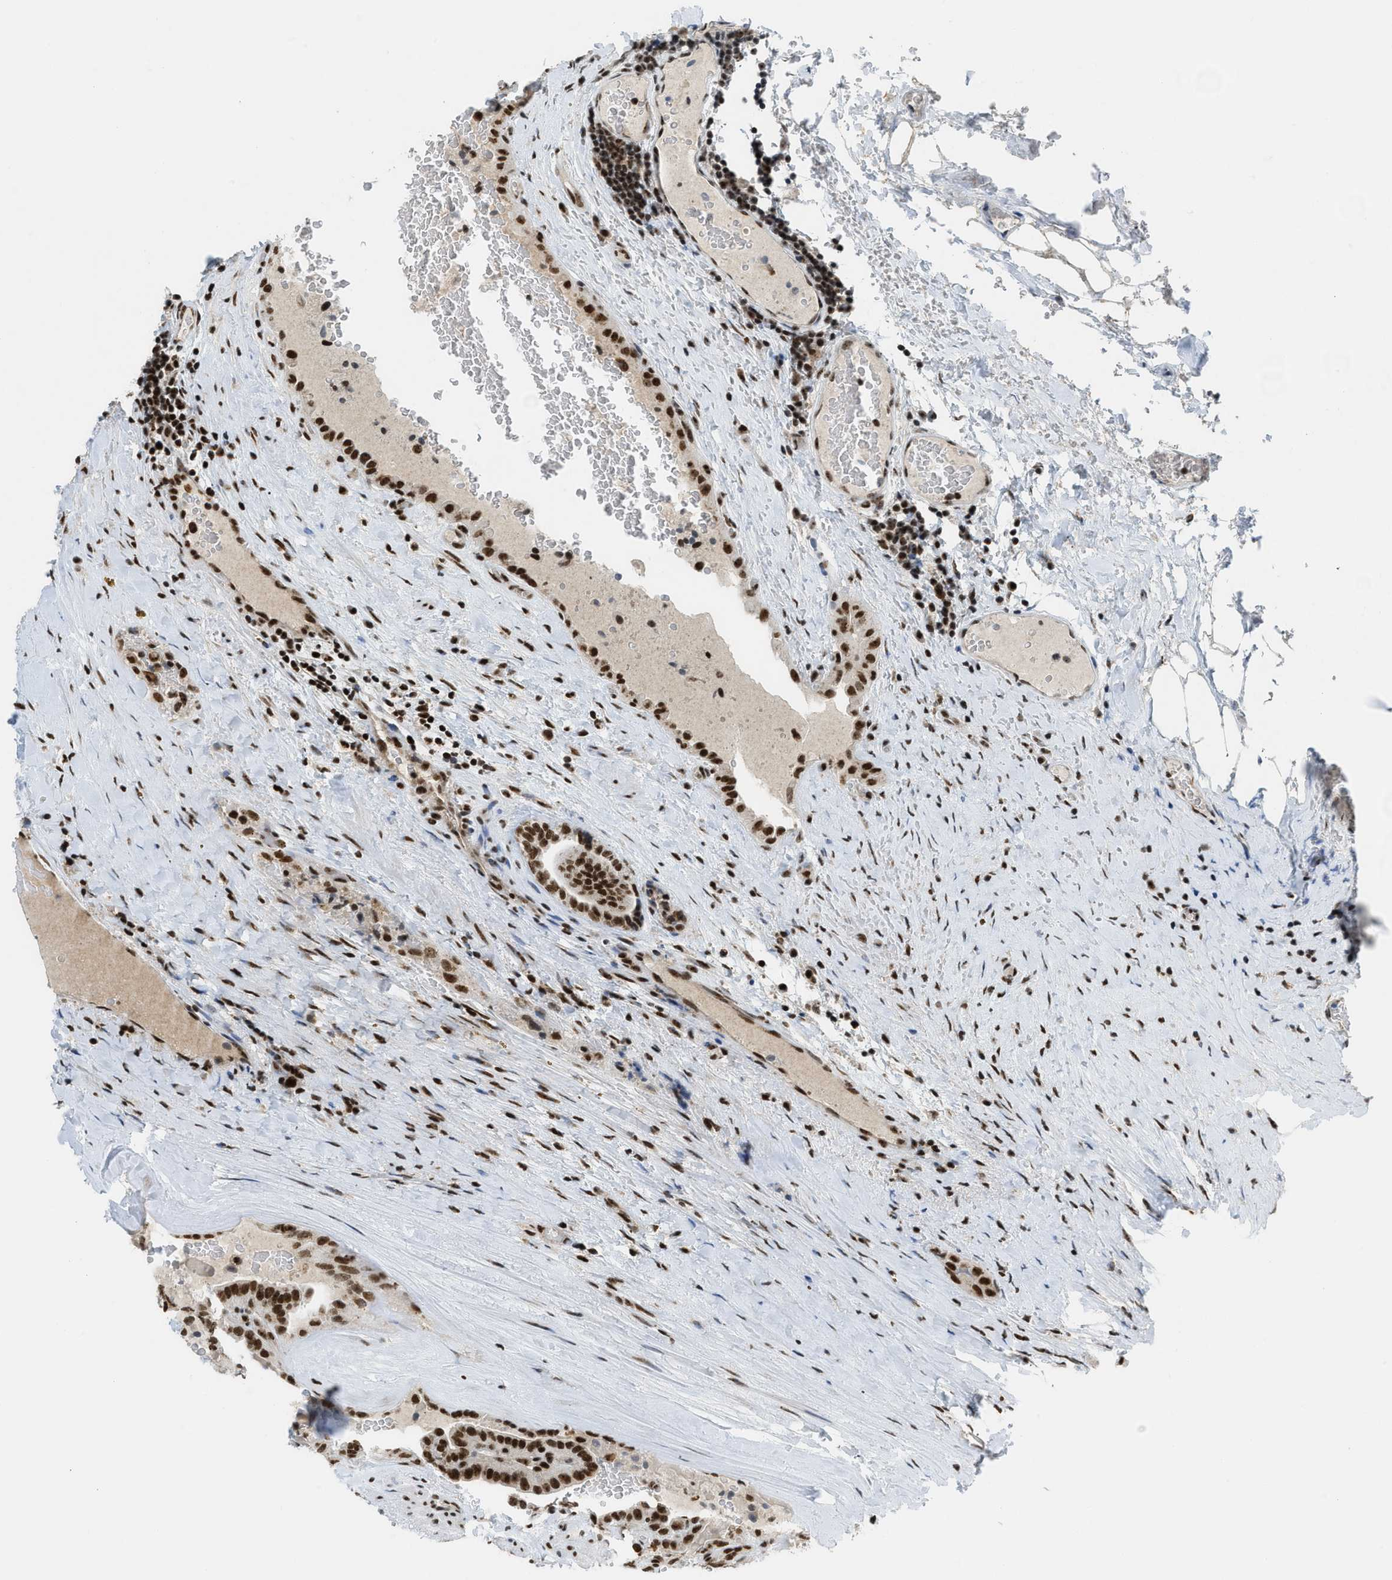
{"staining": {"intensity": "strong", "quantity": ">75%", "location": "nuclear"}, "tissue": "thyroid cancer", "cell_type": "Tumor cells", "image_type": "cancer", "snomed": [{"axis": "morphology", "description": "Papillary adenocarcinoma, NOS"}, {"axis": "topography", "description": "Thyroid gland"}], "caption": "Strong nuclear positivity is appreciated in approximately >75% of tumor cells in thyroid cancer.", "gene": "RAD51B", "patient": {"sex": "male", "age": 77}}